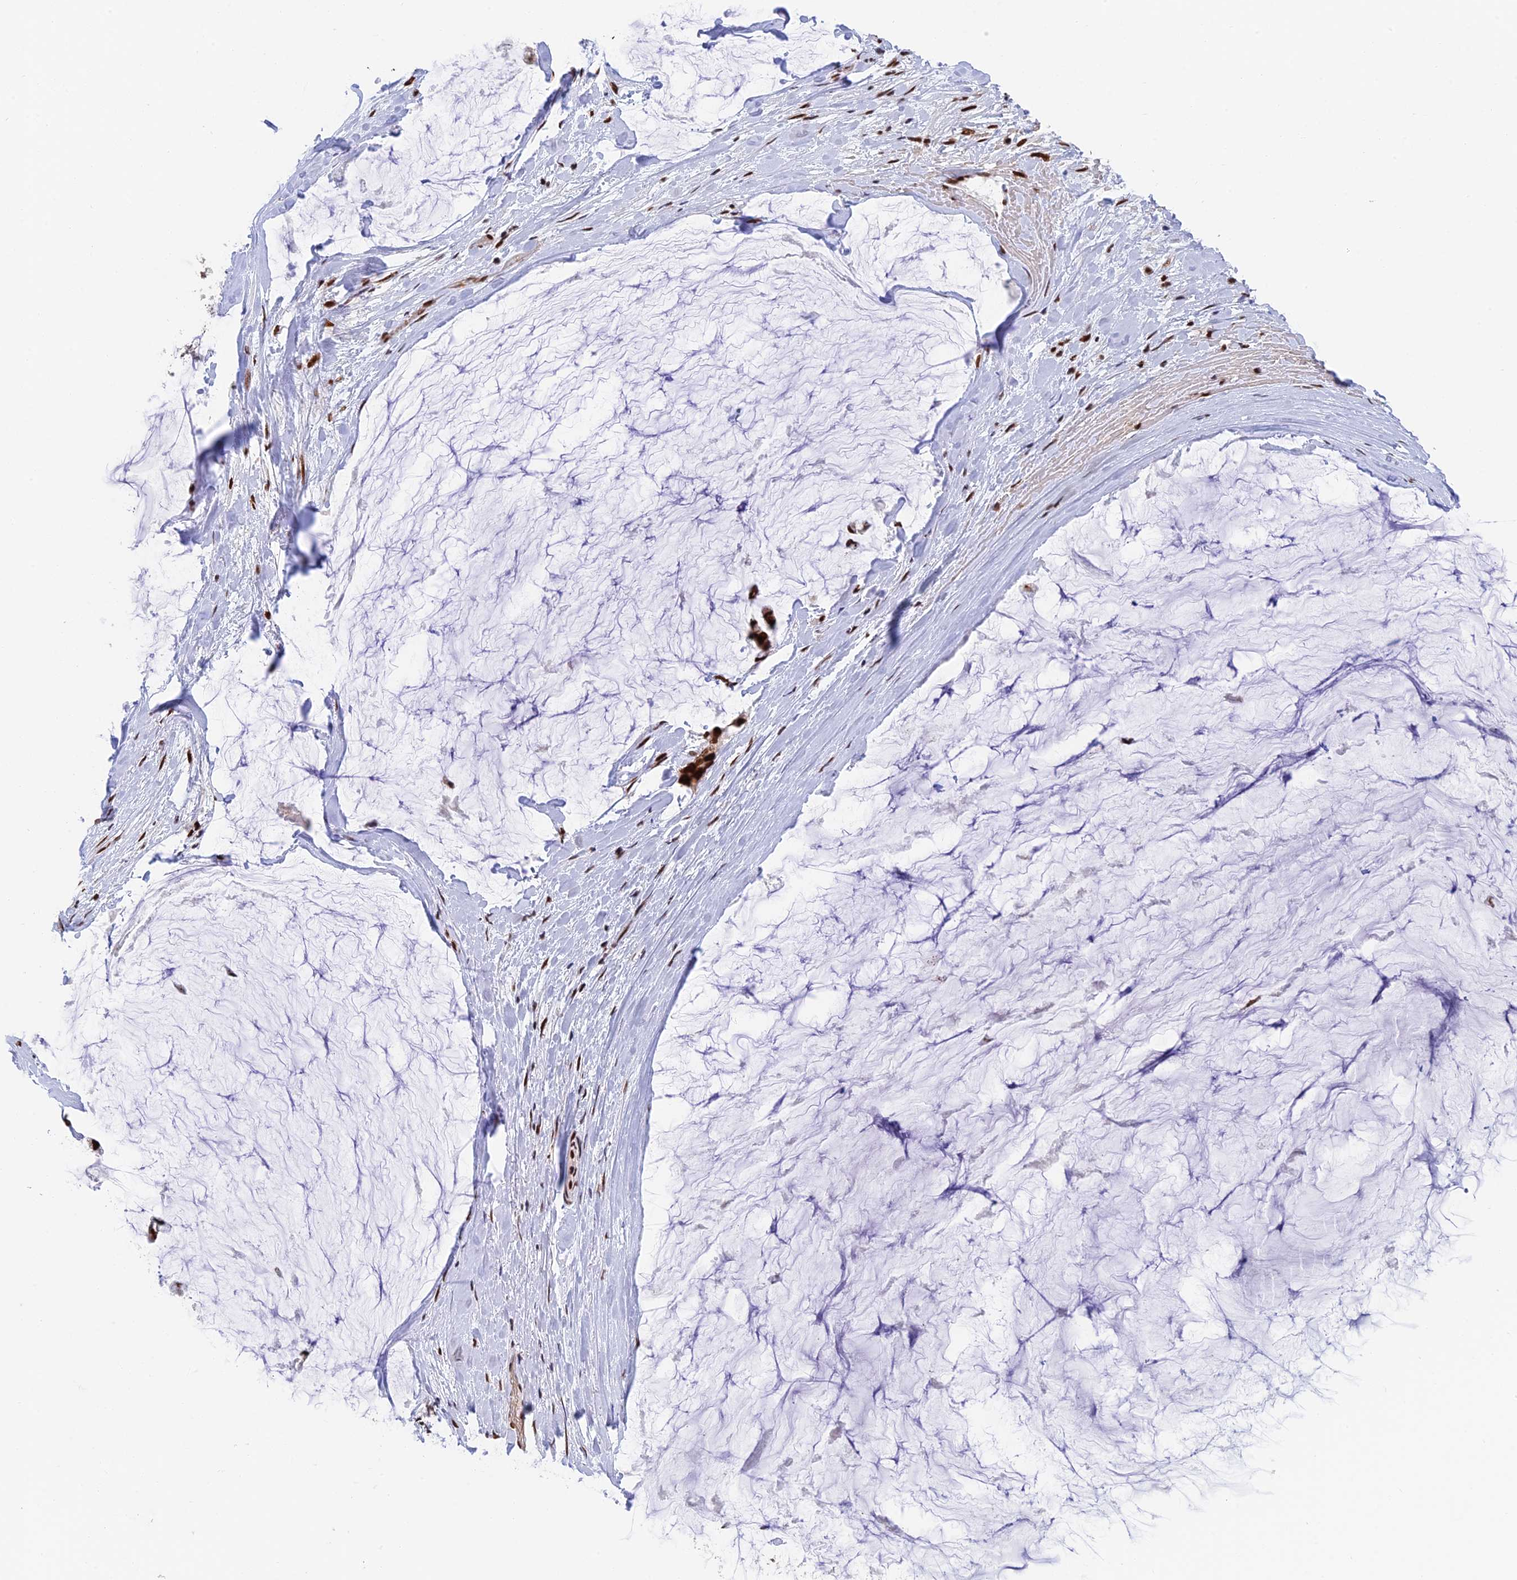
{"staining": {"intensity": "strong", "quantity": ">75%", "location": "nuclear"}, "tissue": "ovarian cancer", "cell_type": "Tumor cells", "image_type": "cancer", "snomed": [{"axis": "morphology", "description": "Cystadenocarcinoma, mucinous, NOS"}, {"axis": "topography", "description": "Ovary"}], "caption": "Ovarian cancer stained for a protein (brown) exhibits strong nuclear positive staining in approximately >75% of tumor cells.", "gene": "EEF1AKMT3", "patient": {"sex": "female", "age": 39}}